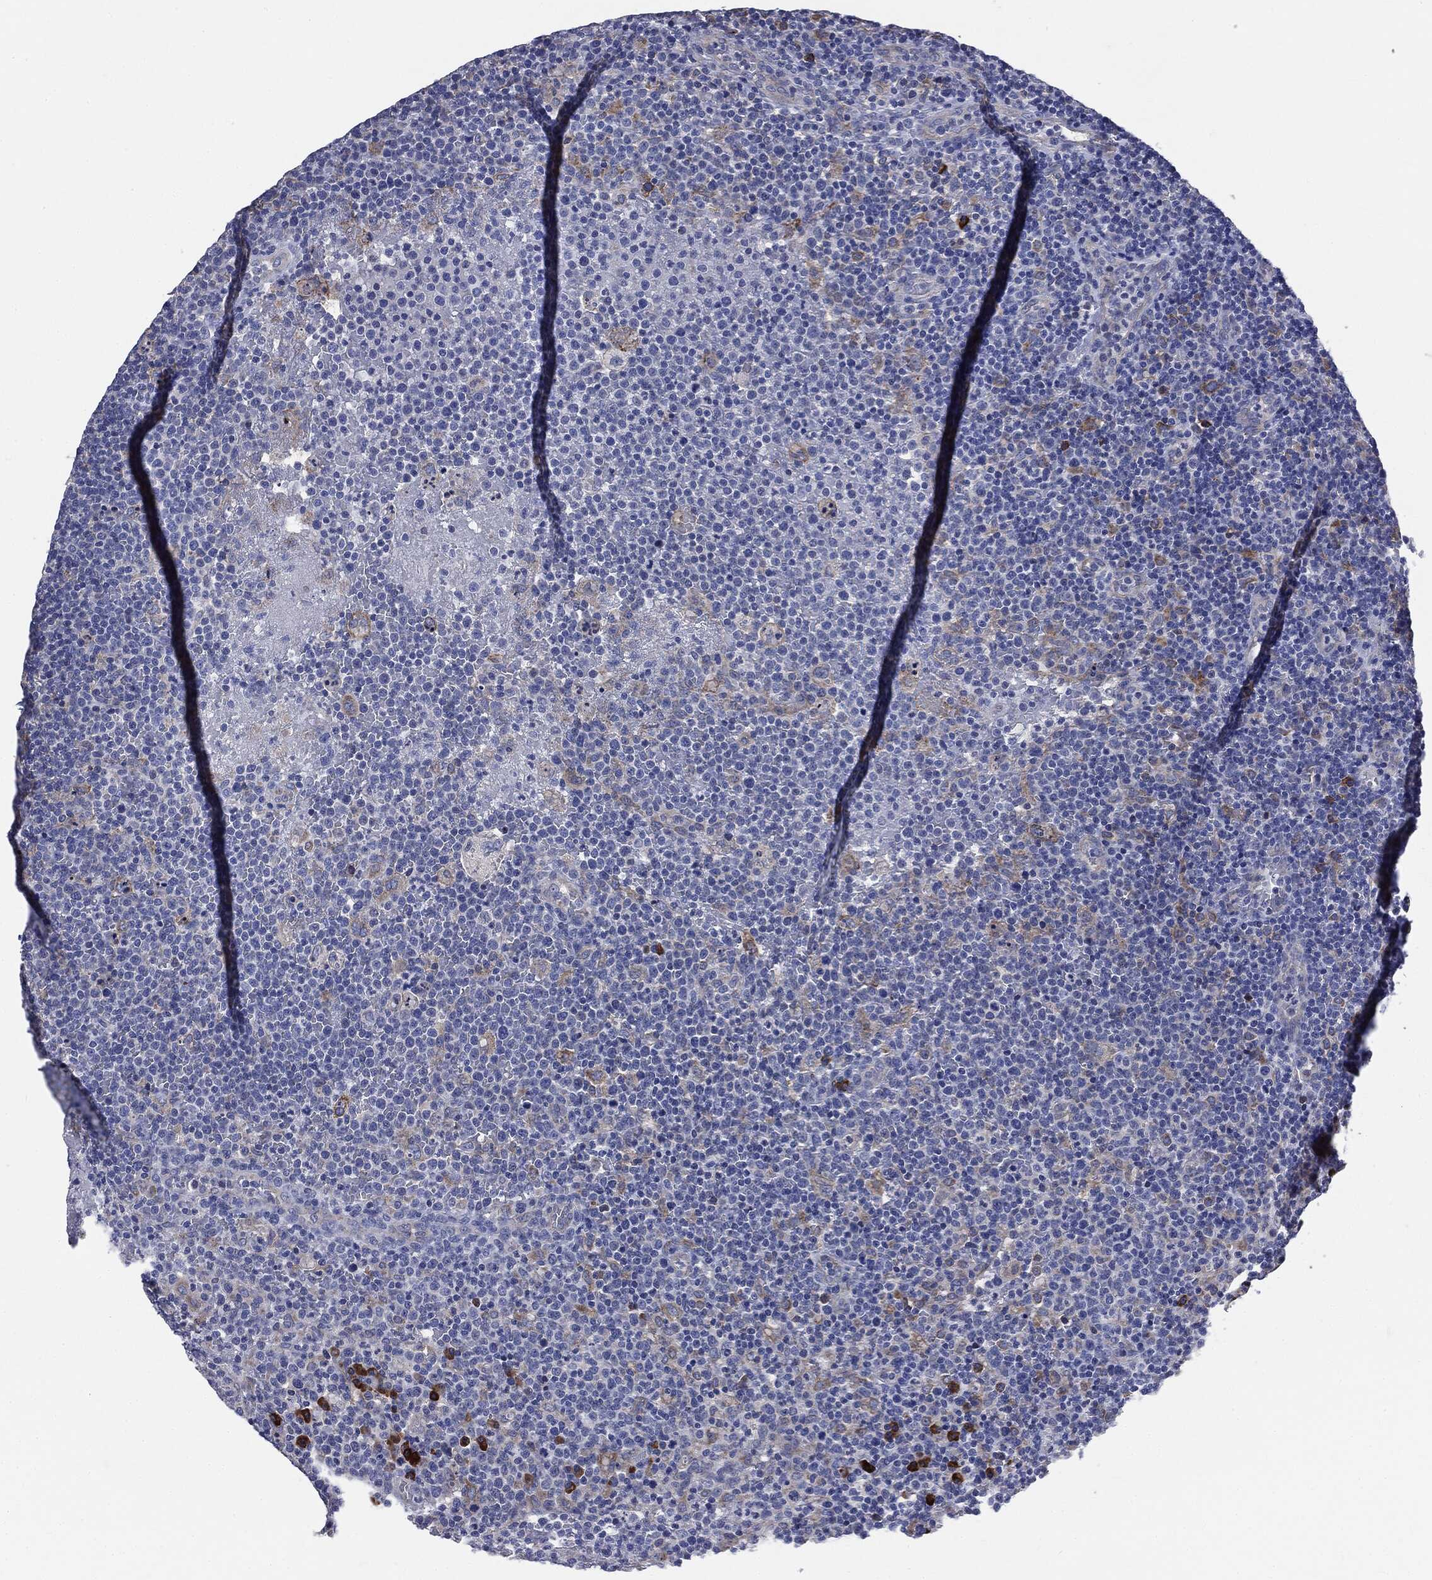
{"staining": {"intensity": "negative", "quantity": "none", "location": "none"}, "tissue": "lymphoma", "cell_type": "Tumor cells", "image_type": "cancer", "snomed": [{"axis": "morphology", "description": "Malignant lymphoma, non-Hodgkin's type, High grade"}, {"axis": "topography", "description": "Lymph node"}], "caption": "An immunohistochemistry micrograph of high-grade malignant lymphoma, non-Hodgkin's type is shown. There is no staining in tumor cells of high-grade malignant lymphoma, non-Hodgkin's type. Brightfield microscopy of immunohistochemistry (IHC) stained with DAB (brown) and hematoxylin (blue), captured at high magnification.", "gene": "PTGS2", "patient": {"sex": "male", "age": 61}}